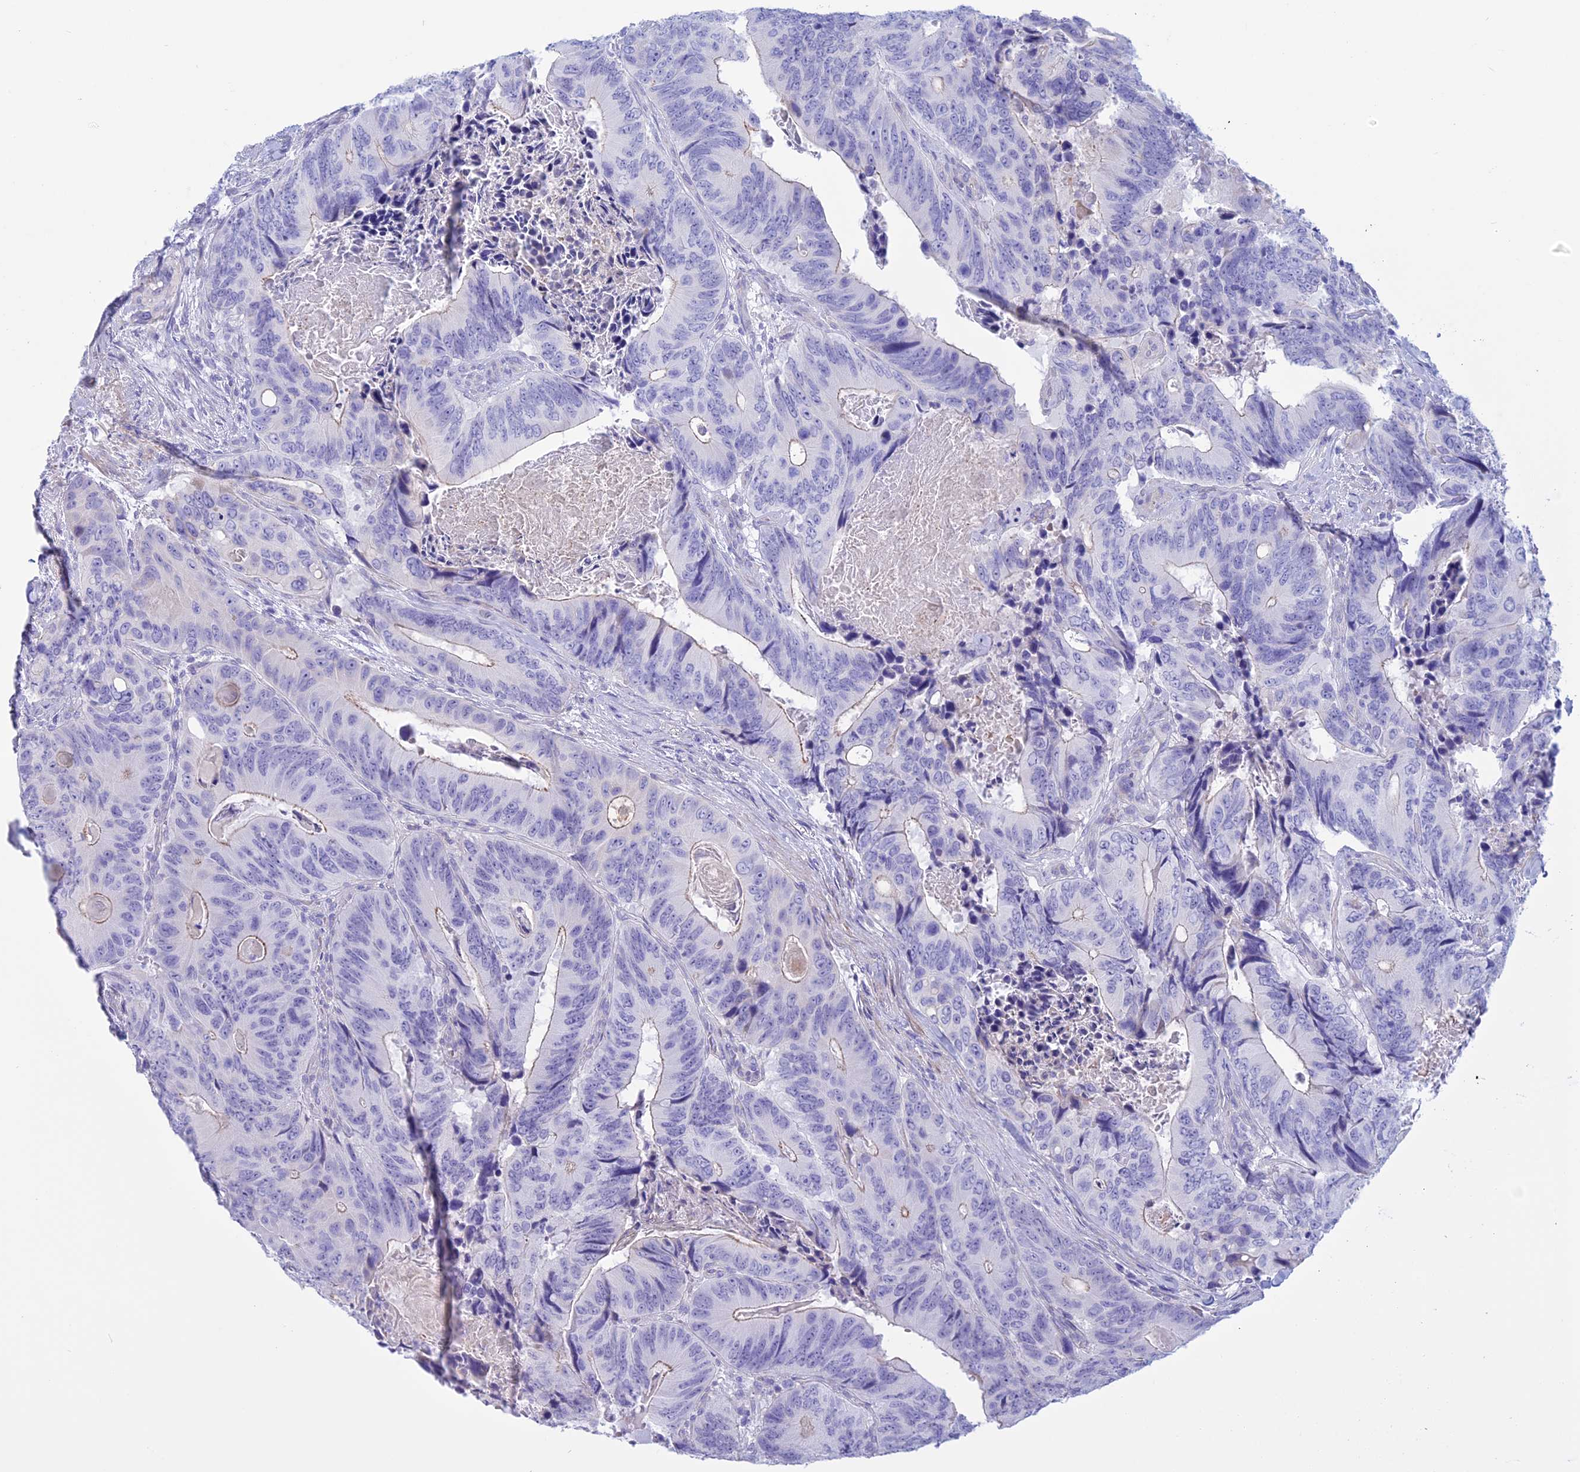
{"staining": {"intensity": "negative", "quantity": "none", "location": "none"}, "tissue": "colorectal cancer", "cell_type": "Tumor cells", "image_type": "cancer", "snomed": [{"axis": "morphology", "description": "Adenocarcinoma, NOS"}, {"axis": "topography", "description": "Colon"}], "caption": "Tumor cells are negative for protein expression in human colorectal cancer (adenocarcinoma). (DAB (3,3'-diaminobenzidine) immunohistochemistry, high magnification).", "gene": "SPHKAP", "patient": {"sex": "male", "age": 84}}